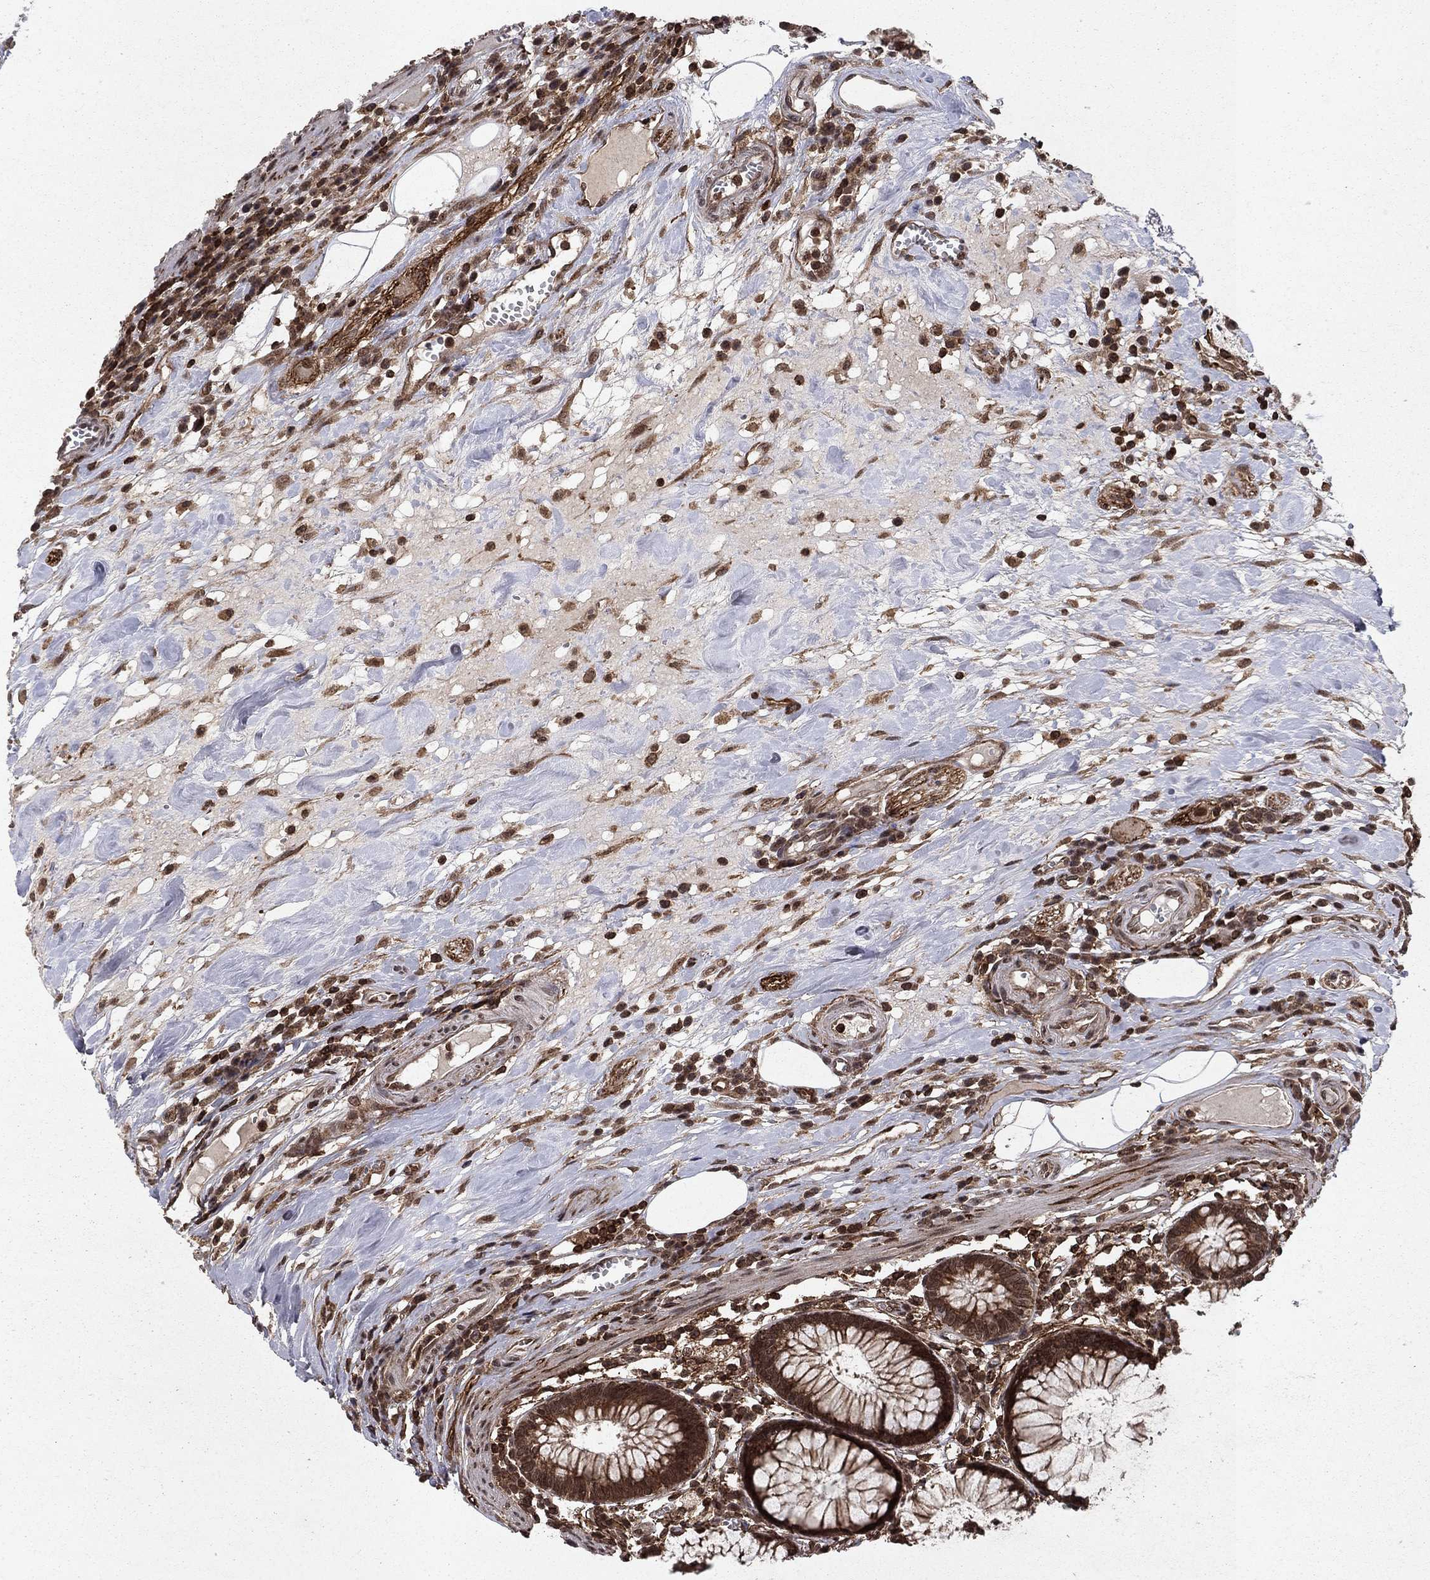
{"staining": {"intensity": "negative", "quantity": "none", "location": "none"}, "tissue": "colon", "cell_type": "Endothelial cells", "image_type": "normal", "snomed": [{"axis": "morphology", "description": "Normal tissue, NOS"}, {"axis": "topography", "description": "Colon"}], "caption": "This micrograph is of benign colon stained with IHC to label a protein in brown with the nuclei are counter-stained blue. There is no expression in endothelial cells.", "gene": "SSX2IP", "patient": {"sex": "male", "age": 65}}